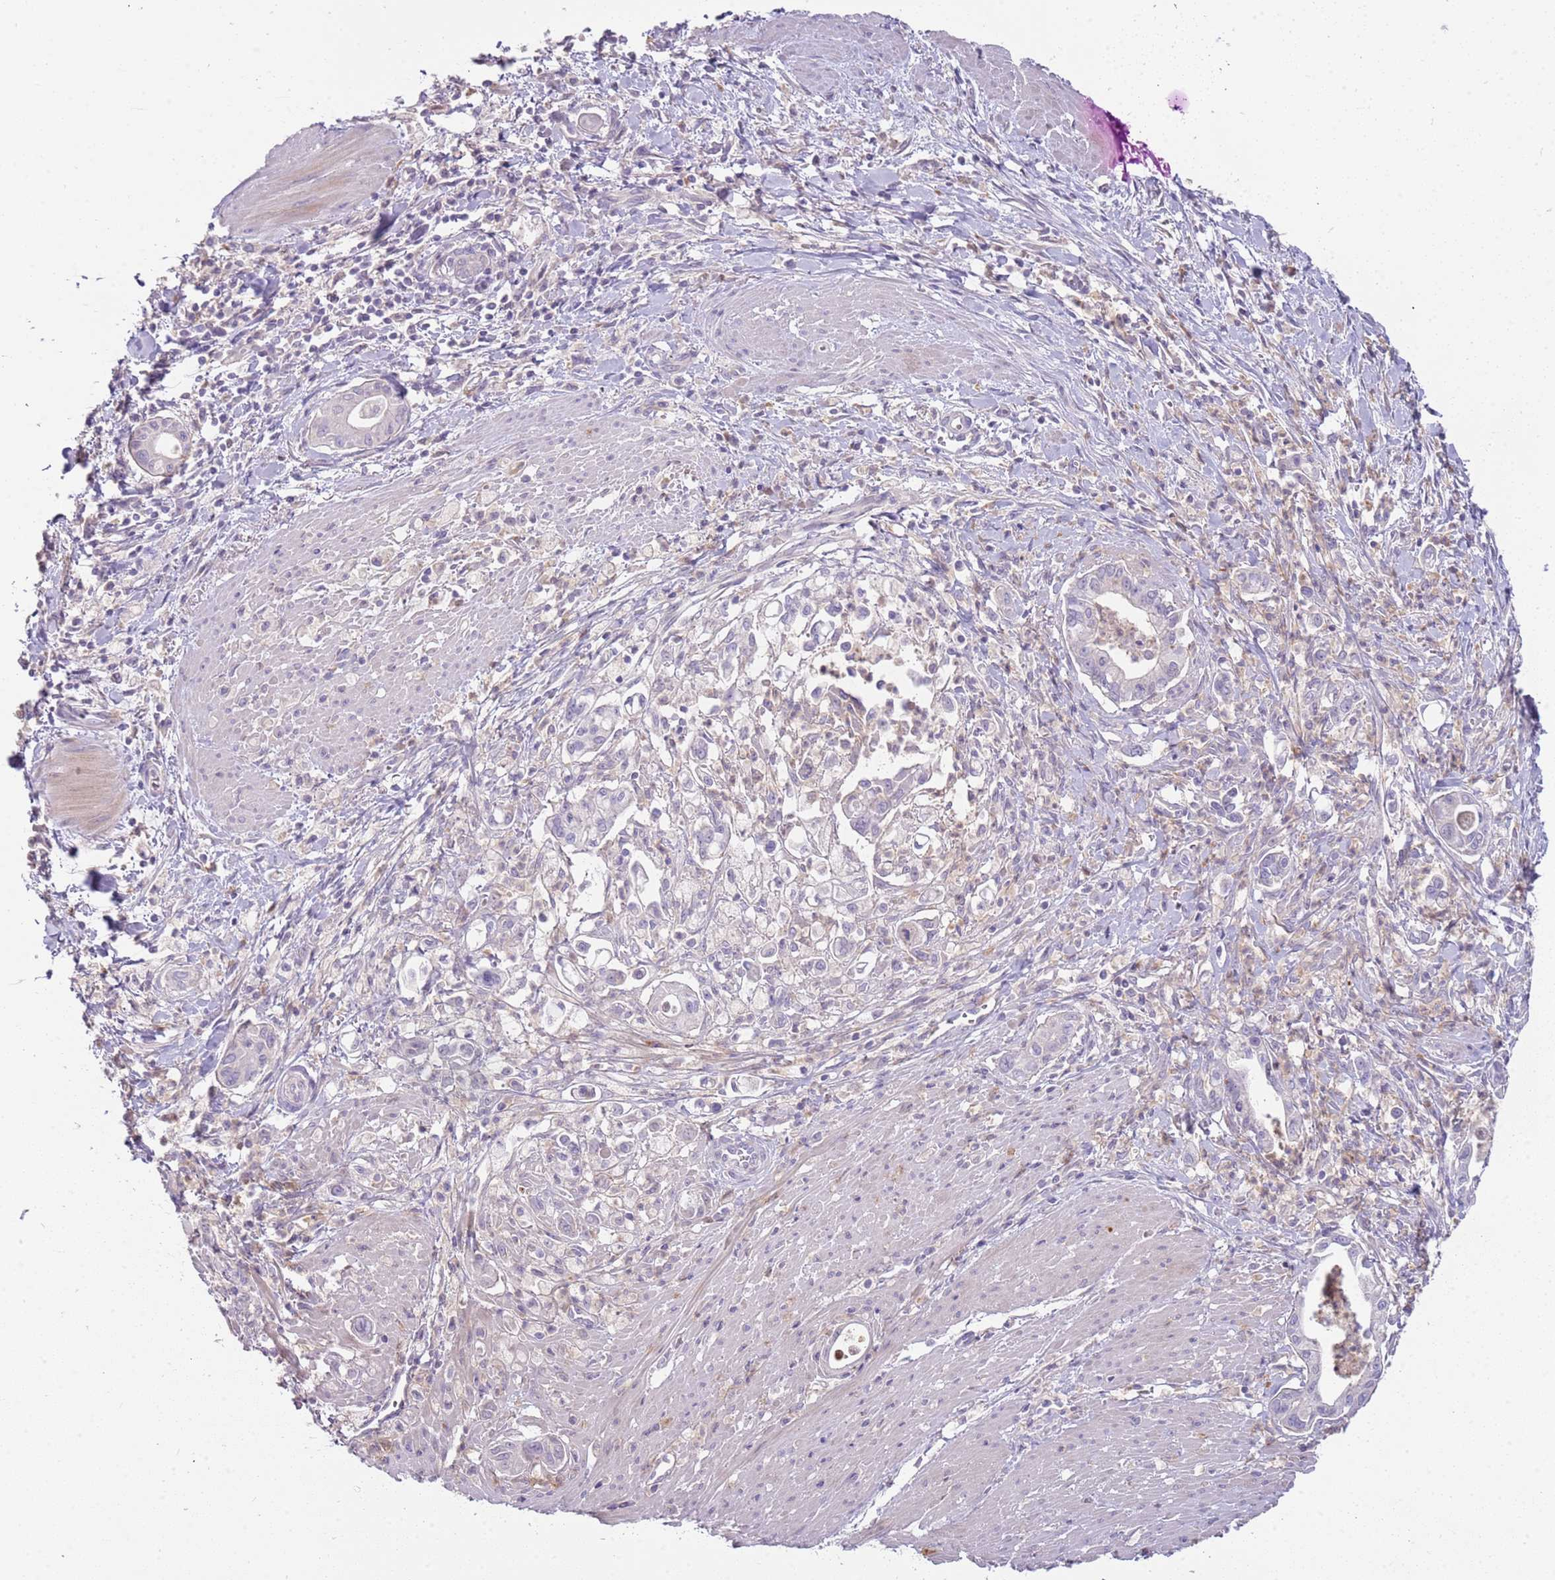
{"staining": {"intensity": "negative", "quantity": "none", "location": "none"}, "tissue": "pancreatic cancer", "cell_type": "Tumor cells", "image_type": "cancer", "snomed": [{"axis": "morphology", "description": "Adenocarcinoma, NOS"}, {"axis": "topography", "description": "Pancreas"}], "caption": "Immunohistochemistry photomicrograph of neoplastic tissue: human pancreatic cancer (adenocarcinoma) stained with DAB reveals no significant protein positivity in tumor cells. (Stains: DAB immunohistochemistry (IHC) with hematoxylin counter stain, Microscopy: brightfield microscopy at high magnification).", "gene": "ARHGAP5", "patient": {"sex": "male", "age": 78}}